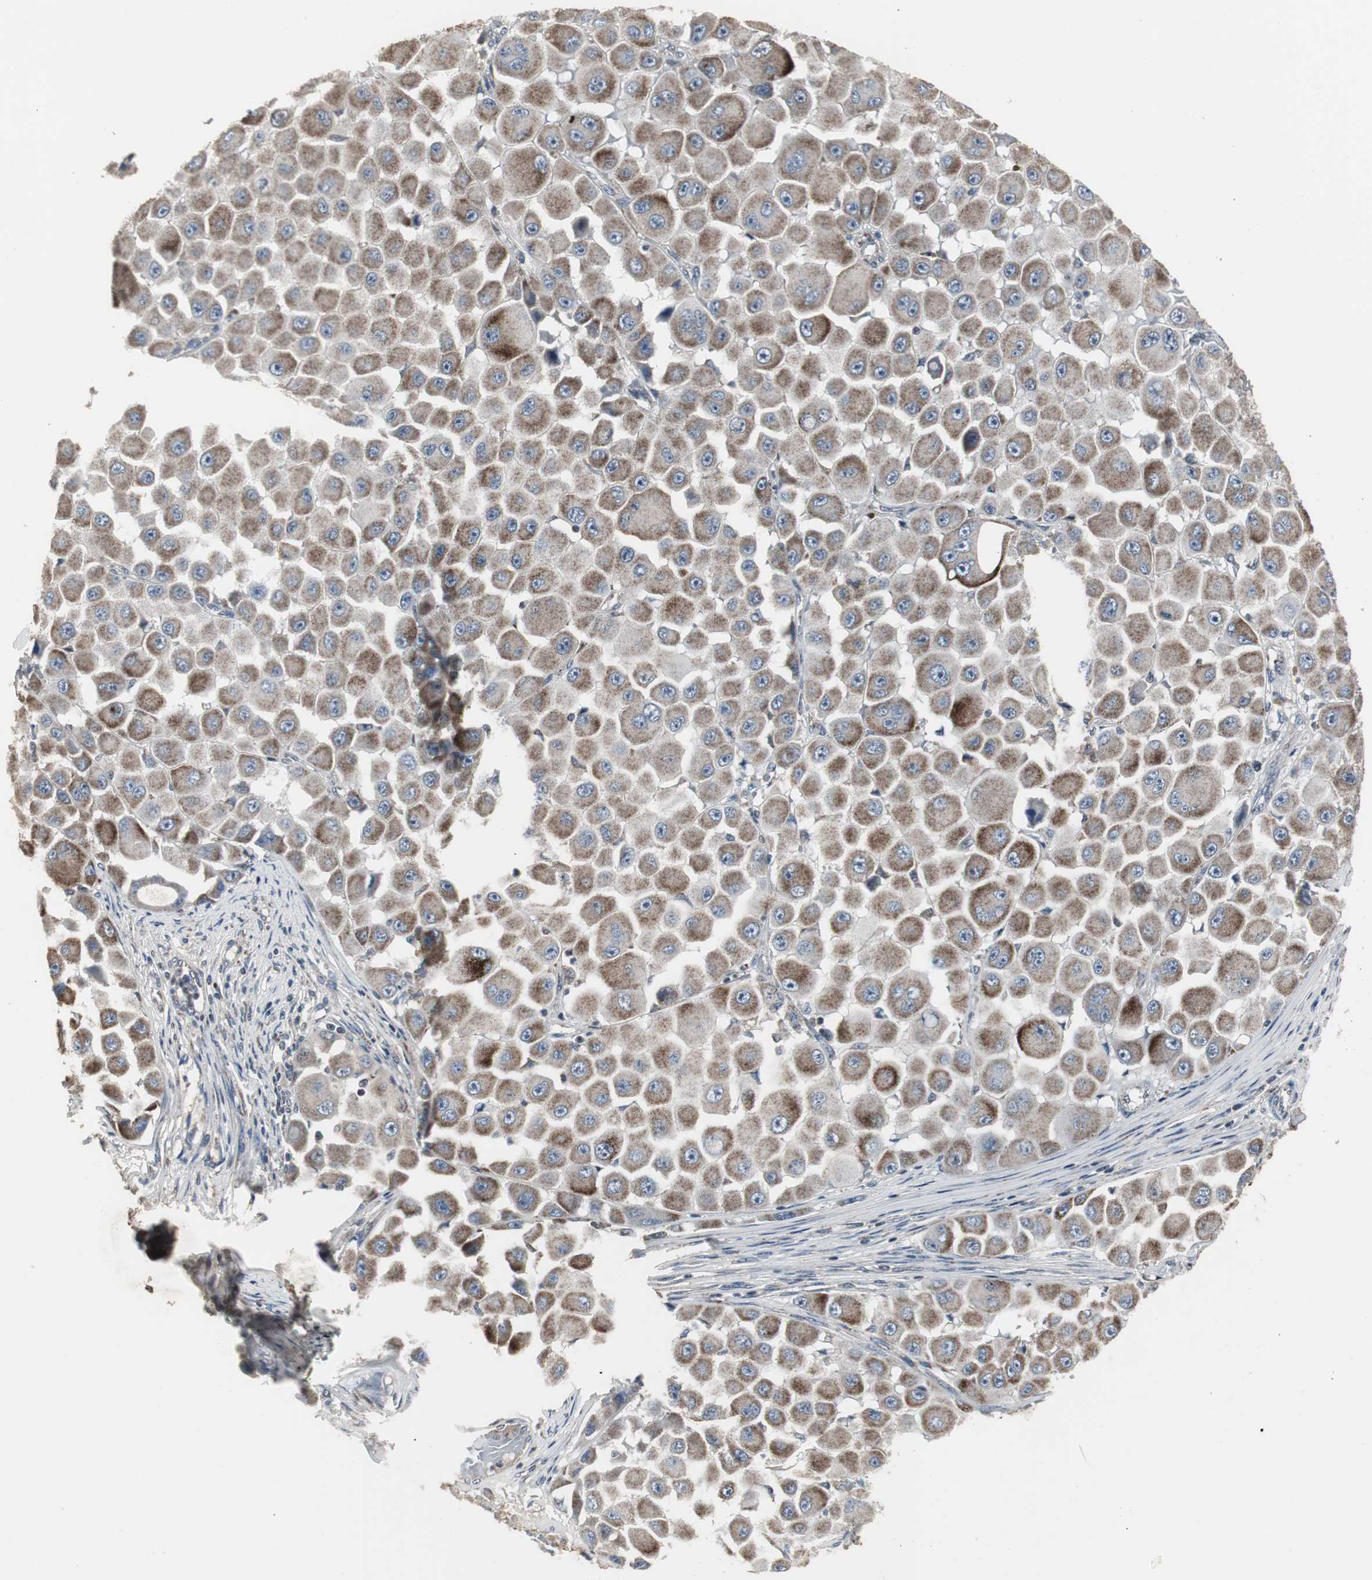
{"staining": {"intensity": "moderate", "quantity": ">75%", "location": "cytoplasmic/membranous"}, "tissue": "melanoma", "cell_type": "Tumor cells", "image_type": "cancer", "snomed": [{"axis": "morphology", "description": "Malignant melanoma, NOS"}, {"axis": "topography", "description": "Skin"}], "caption": "Immunohistochemistry (IHC) of malignant melanoma displays medium levels of moderate cytoplasmic/membranous positivity in about >75% of tumor cells.", "gene": "ACAA1", "patient": {"sex": "female", "age": 81}}